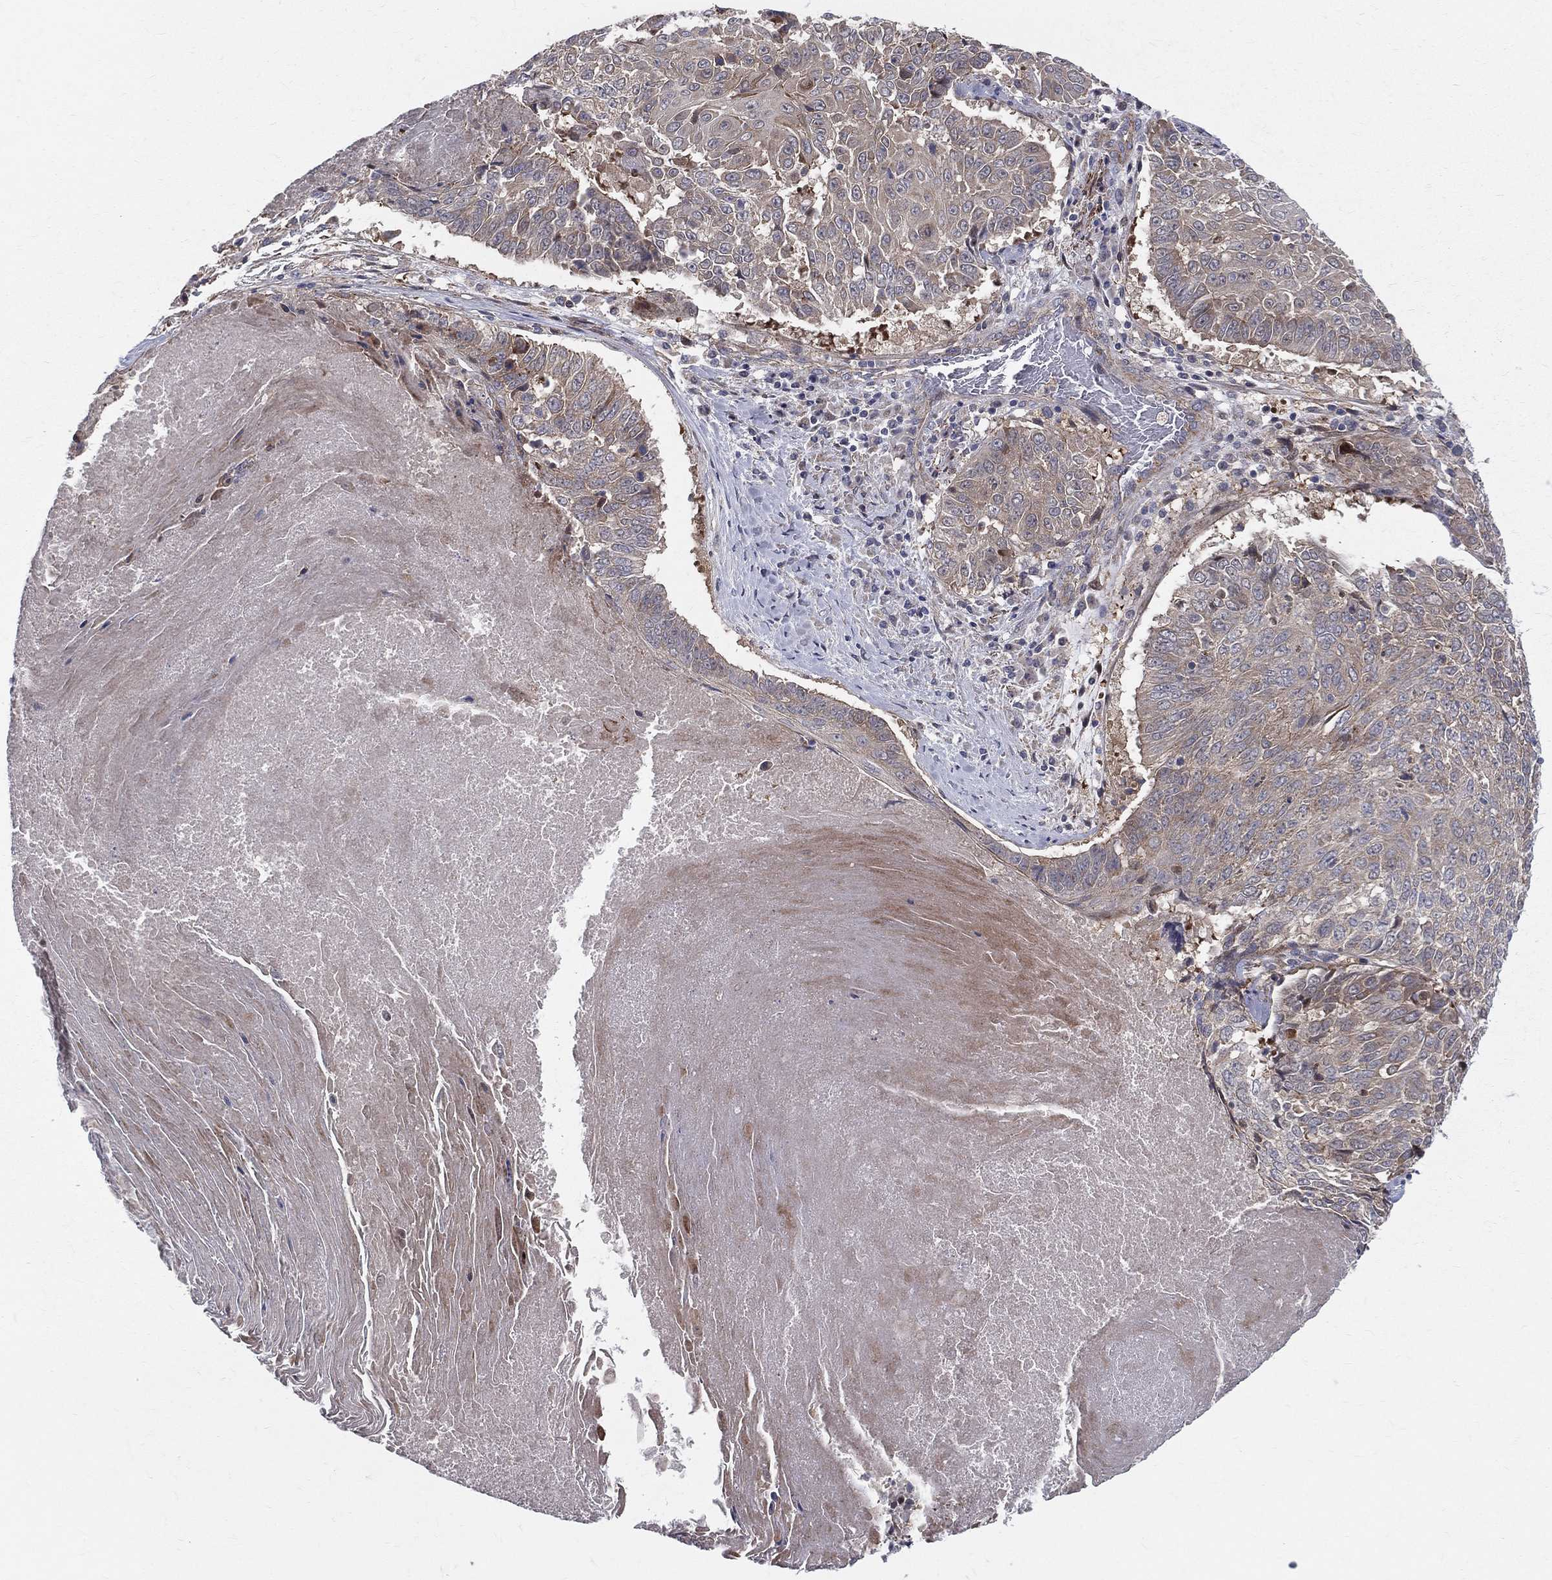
{"staining": {"intensity": "negative", "quantity": "none", "location": "none"}, "tissue": "lung cancer", "cell_type": "Tumor cells", "image_type": "cancer", "snomed": [{"axis": "morphology", "description": "Squamous cell carcinoma, NOS"}, {"axis": "topography", "description": "Lung"}], "caption": "Tumor cells show no significant protein positivity in squamous cell carcinoma (lung).", "gene": "POMZP3", "patient": {"sex": "male", "age": 64}}